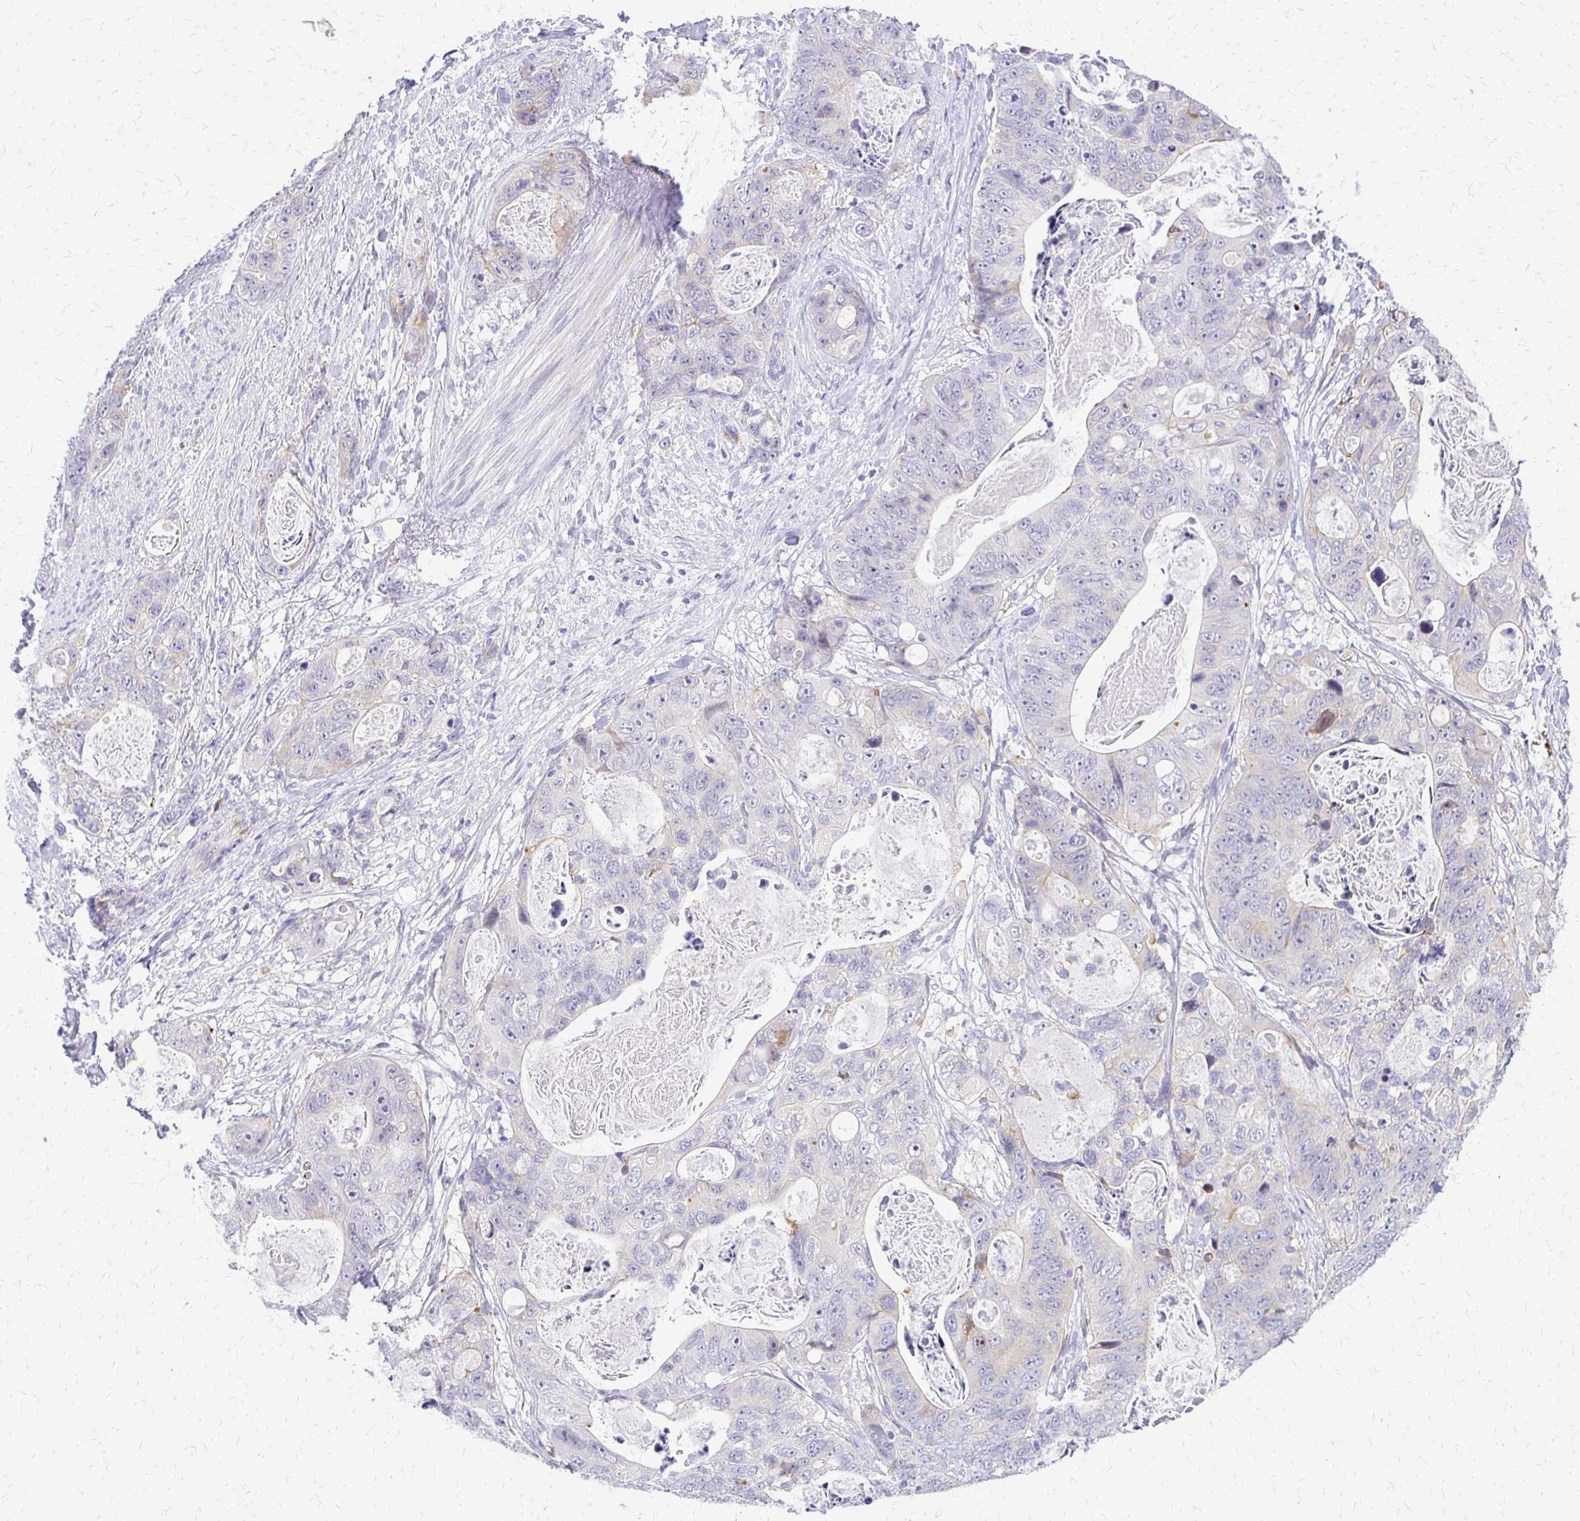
{"staining": {"intensity": "negative", "quantity": "none", "location": "none"}, "tissue": "stomach cancer", "cell_type": "Tumor cells", "image_type": "cancer", "snomed": [{"axis": "morphology", "description": "Normal tissue, NOS"}, {"axis": "morphology", "description": "Adenocarcinoma, NOS"}, {"axis": "topography", "description": "Stomach"}], "caption": "DAB immunohistochemical staining of stomach cancer displays no significant staining in tumor cells.", "gene": "EPYC", "patient": {"sex": "female", "age": 89}}